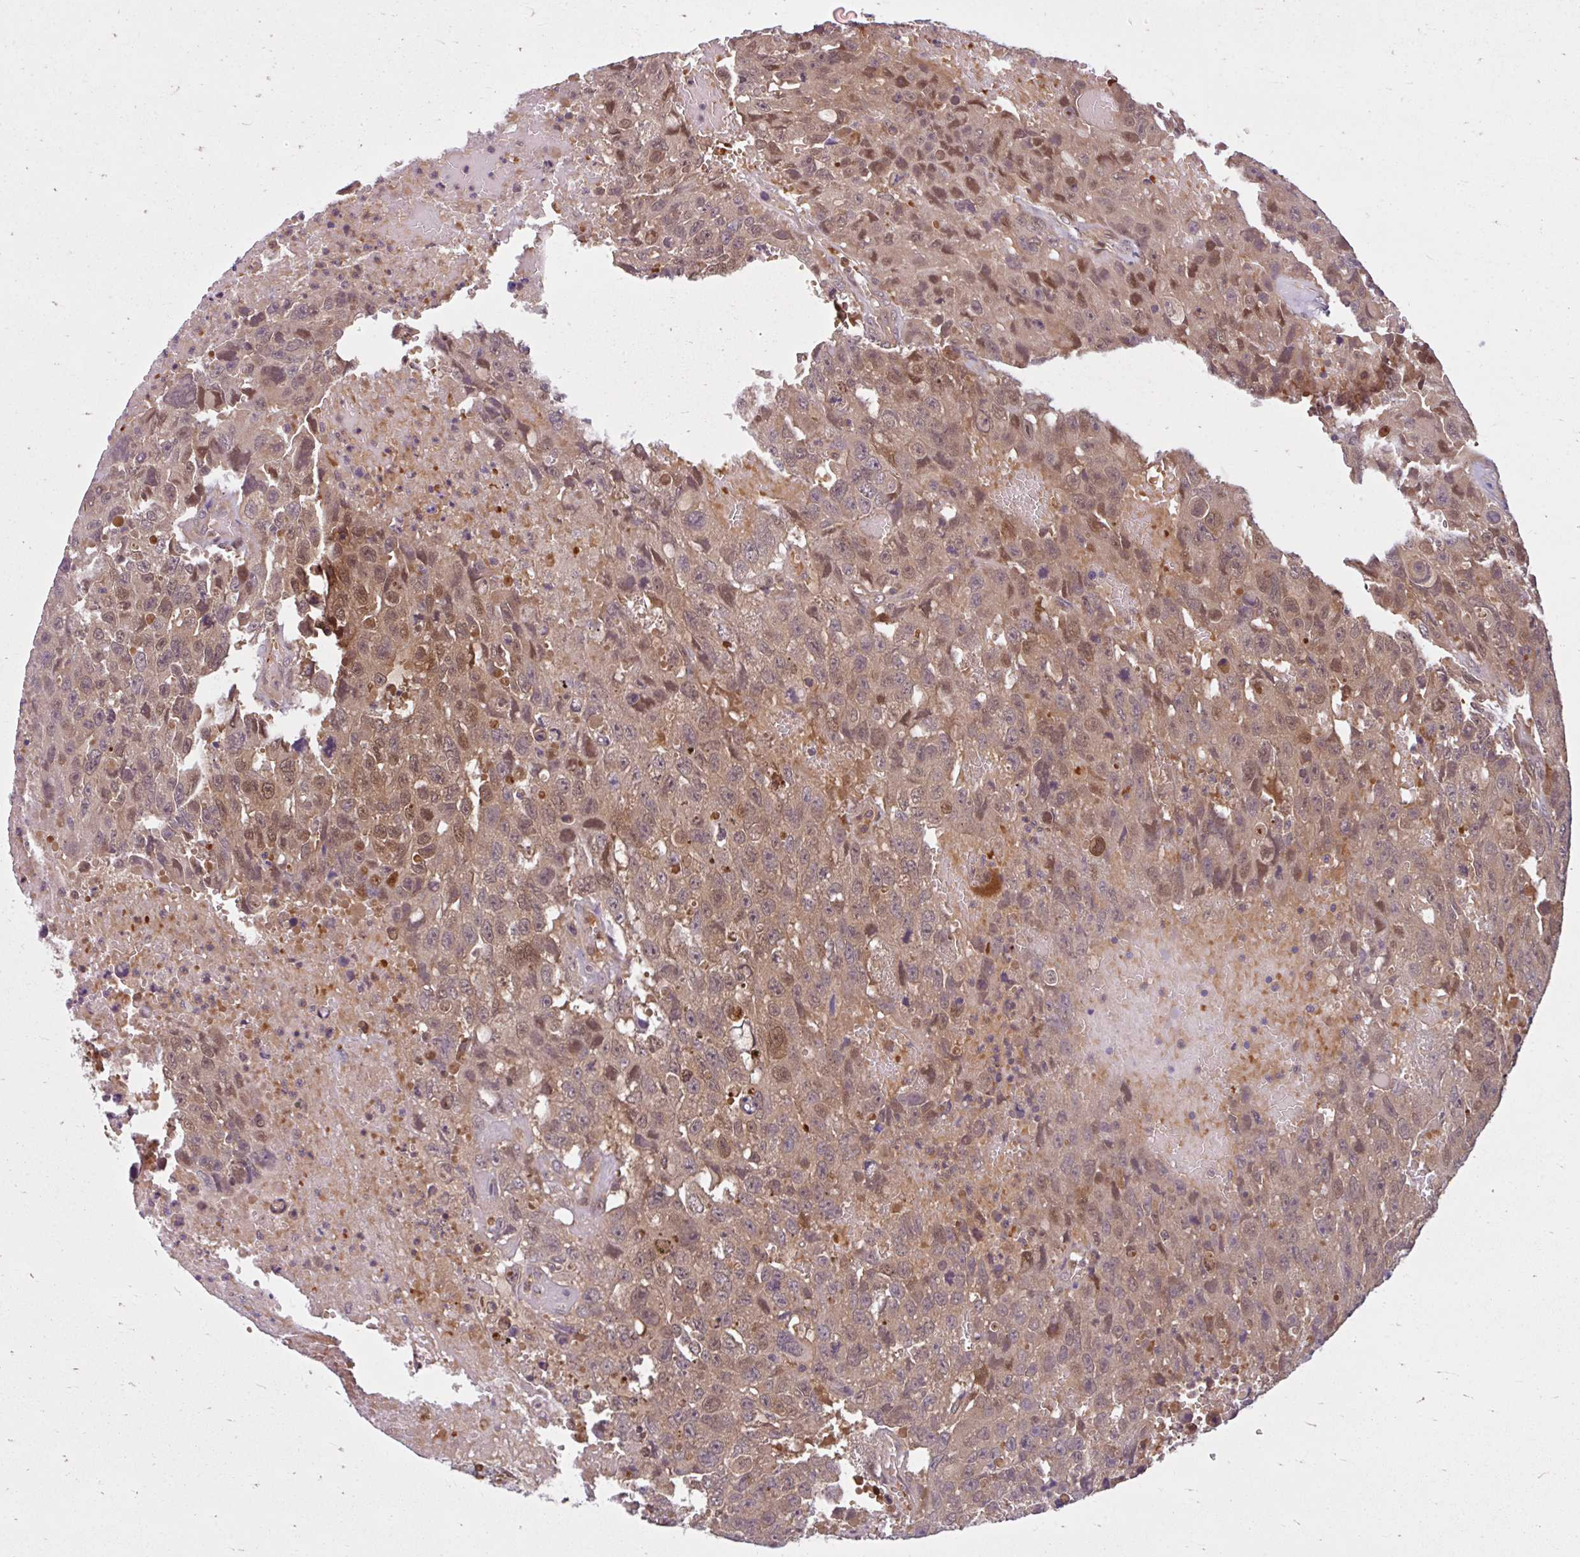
{"staining": {"intensity": "moderate", "quantity": "25%-75%", "location": "cytoplasmic/membranous,nuclear"}, "tissue": "testis cancer", "cell_type": "Tumor cells", "image_type": "cancer", "snomed": [{"axis": "morphology", "description": "Seminoma, NOS"}, {"axis": "topography", "description": "Testis"}], "caption": "Immunohistochemistry (DAB) staining of testis cancer displays moderate cytoplasmic/membranous and nuclear protein expression in approximately 25%-75% of tumor cells. Using DAB (brown) and hematoxylin (blue) stains, captured at high magnification using brightfield microscopy.", "gene": "HMBS", "patient": {"sex": "male", "age": 26}}